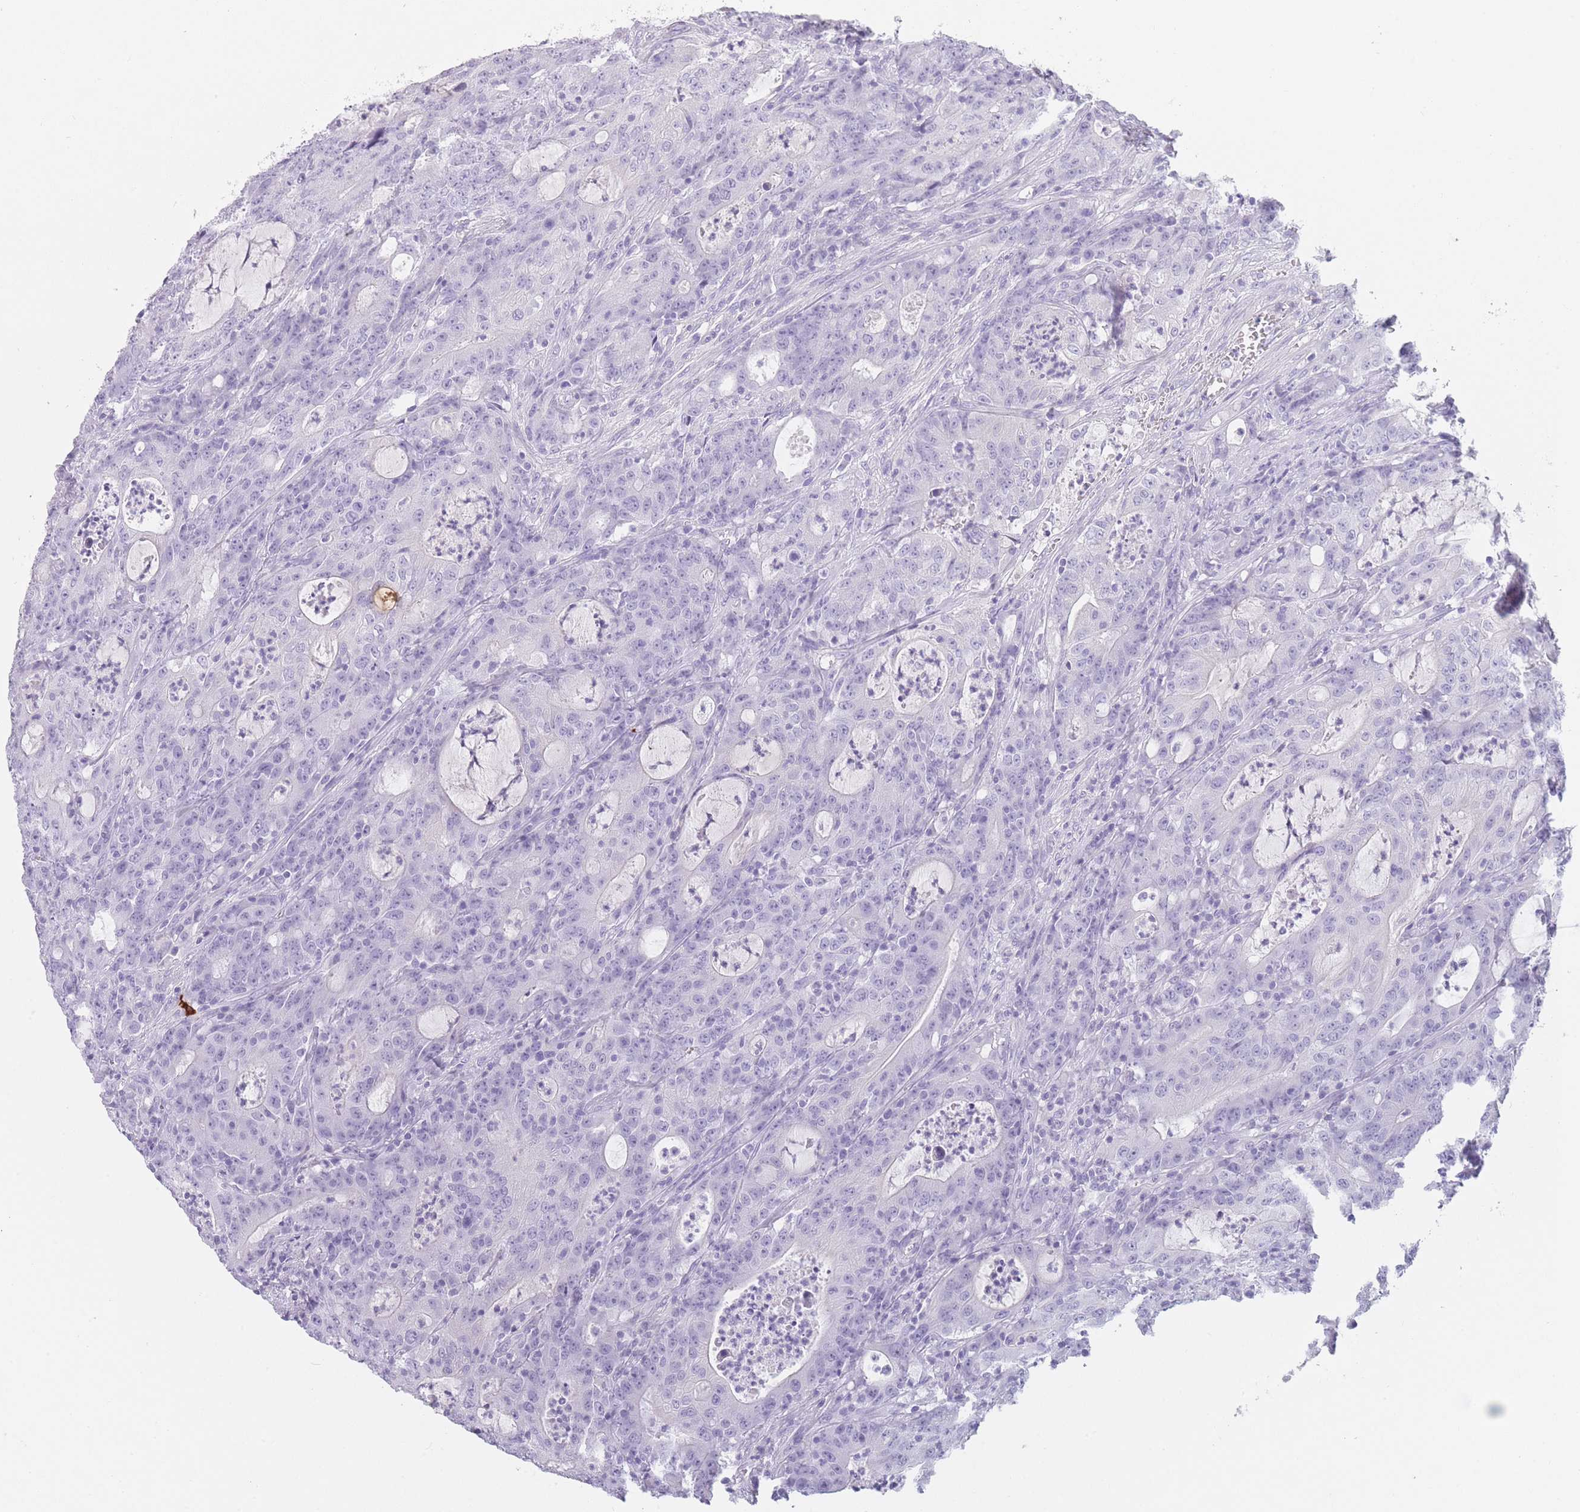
{"staining": {"intensity": "negative", "quantity": "none", "location": "none"}, "tissue": "colorectal cancer", "cell_type": "Tumor cells", "image_type": "cancer", "snomed": [{"axis": "morphology", "description": "Adenocarcinoma, NOS"}, {"axis": "topography", "description": "Colon"}], "caption": "Immunohistochemical staining of colorectal cancer reveals no significant expression in tumor cells. (DAB (3,3'-diaminobenzidine) IHC visualized using brightfield microscopy, high magnification).", "gene": "TCP11", "patient": {"sex": "male", "age": 83}}